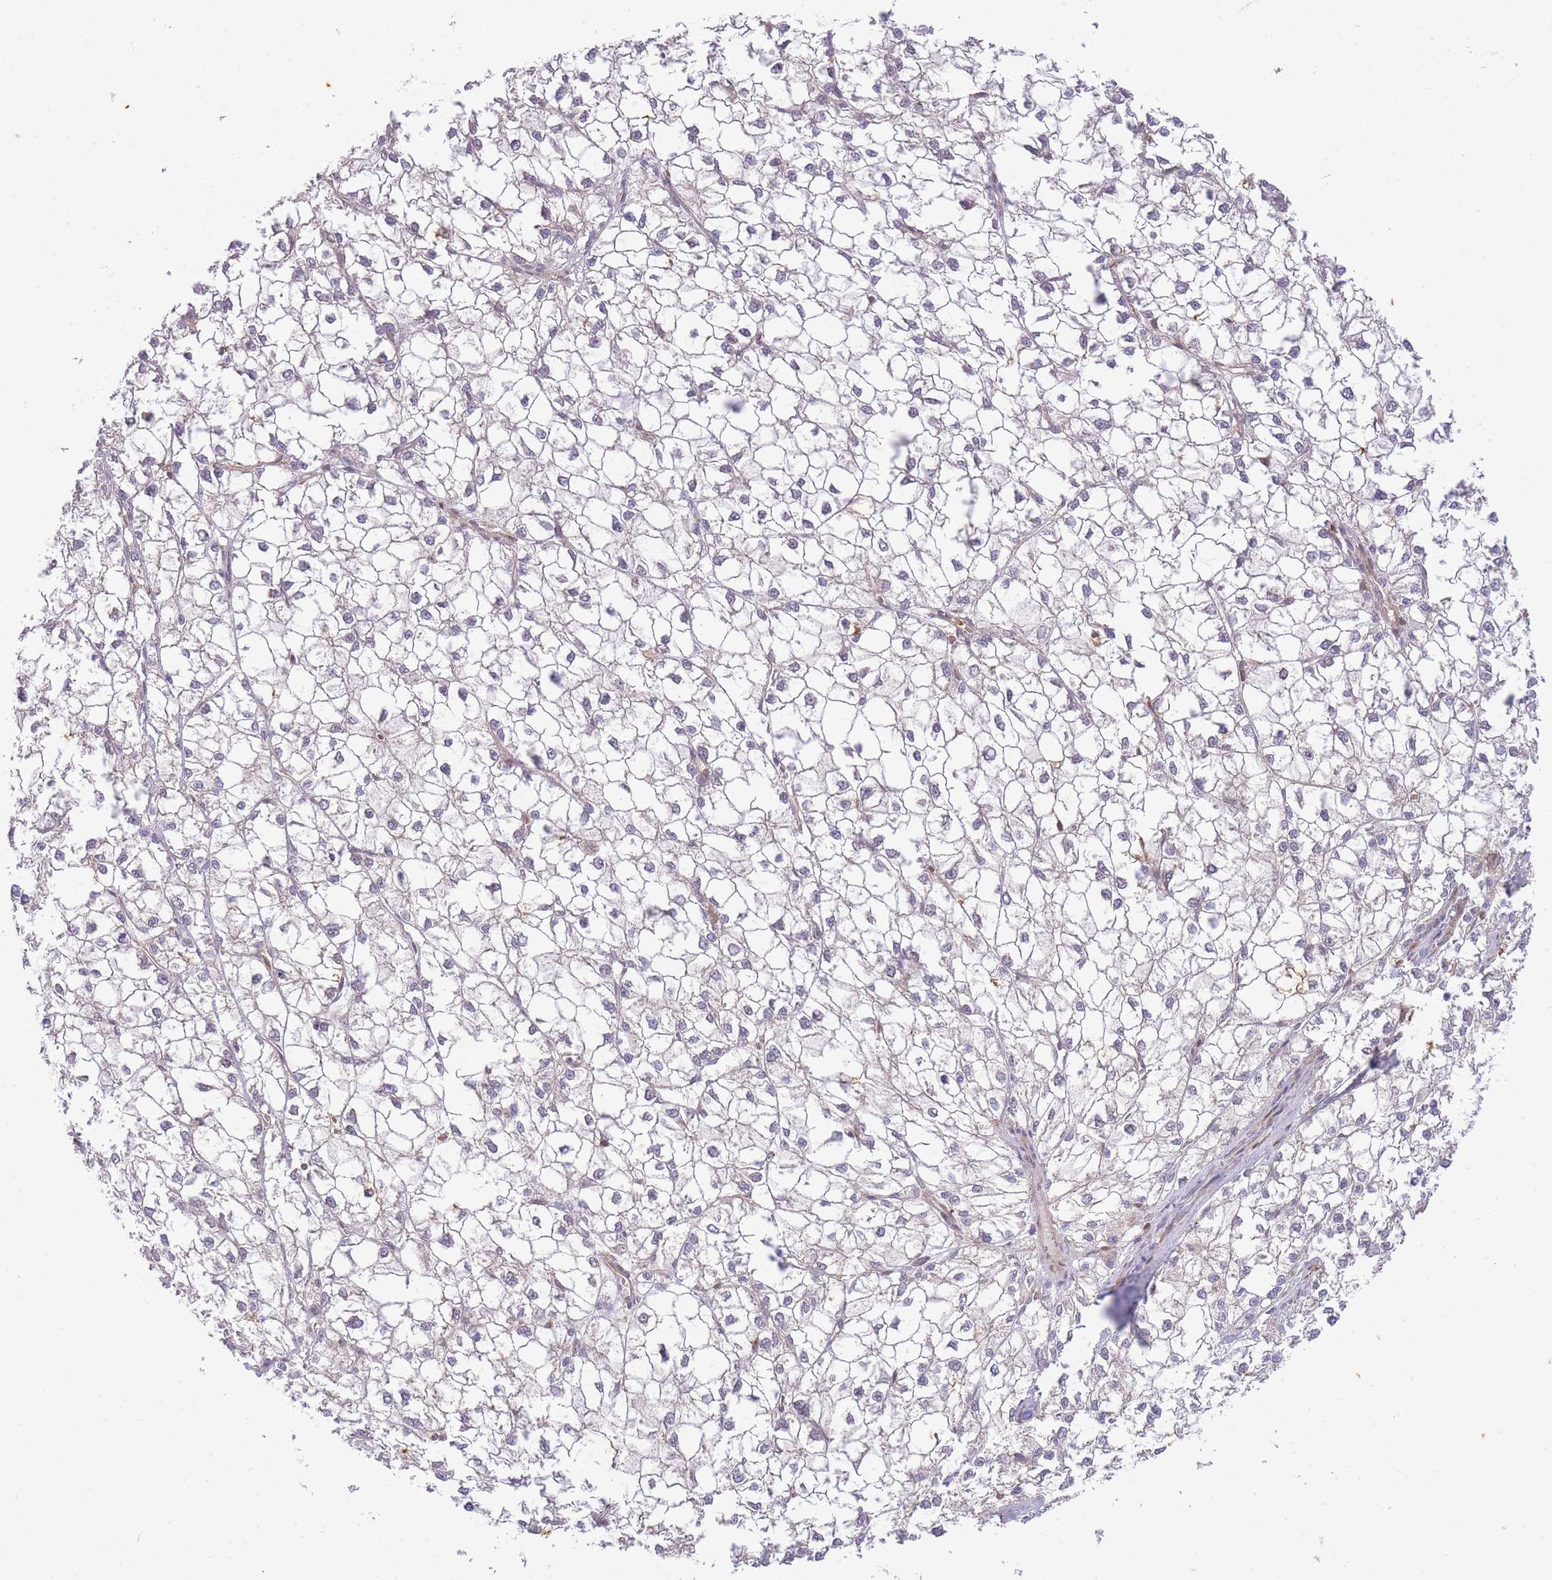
{"staining": {"intensity": "negative", "quantity": "none", "location": "none"}, "tissue": "liver cancer", "cell_type": "Tumor cells", "image_type": "cancer", "snomed": [{"axis": "morphology", "description": "Carcinoma, Hepatocellular, NOS"}, {"axis": "topography", "description": "Liver"}], "caption": "Image shows no protein expression in tumor cells of liver cancer (hepatocellular carcinoma) tissue. Nuclei are stained in blue.", "gene": "ST8SIA4", "patient": {"sex": "female", "age": 43}}